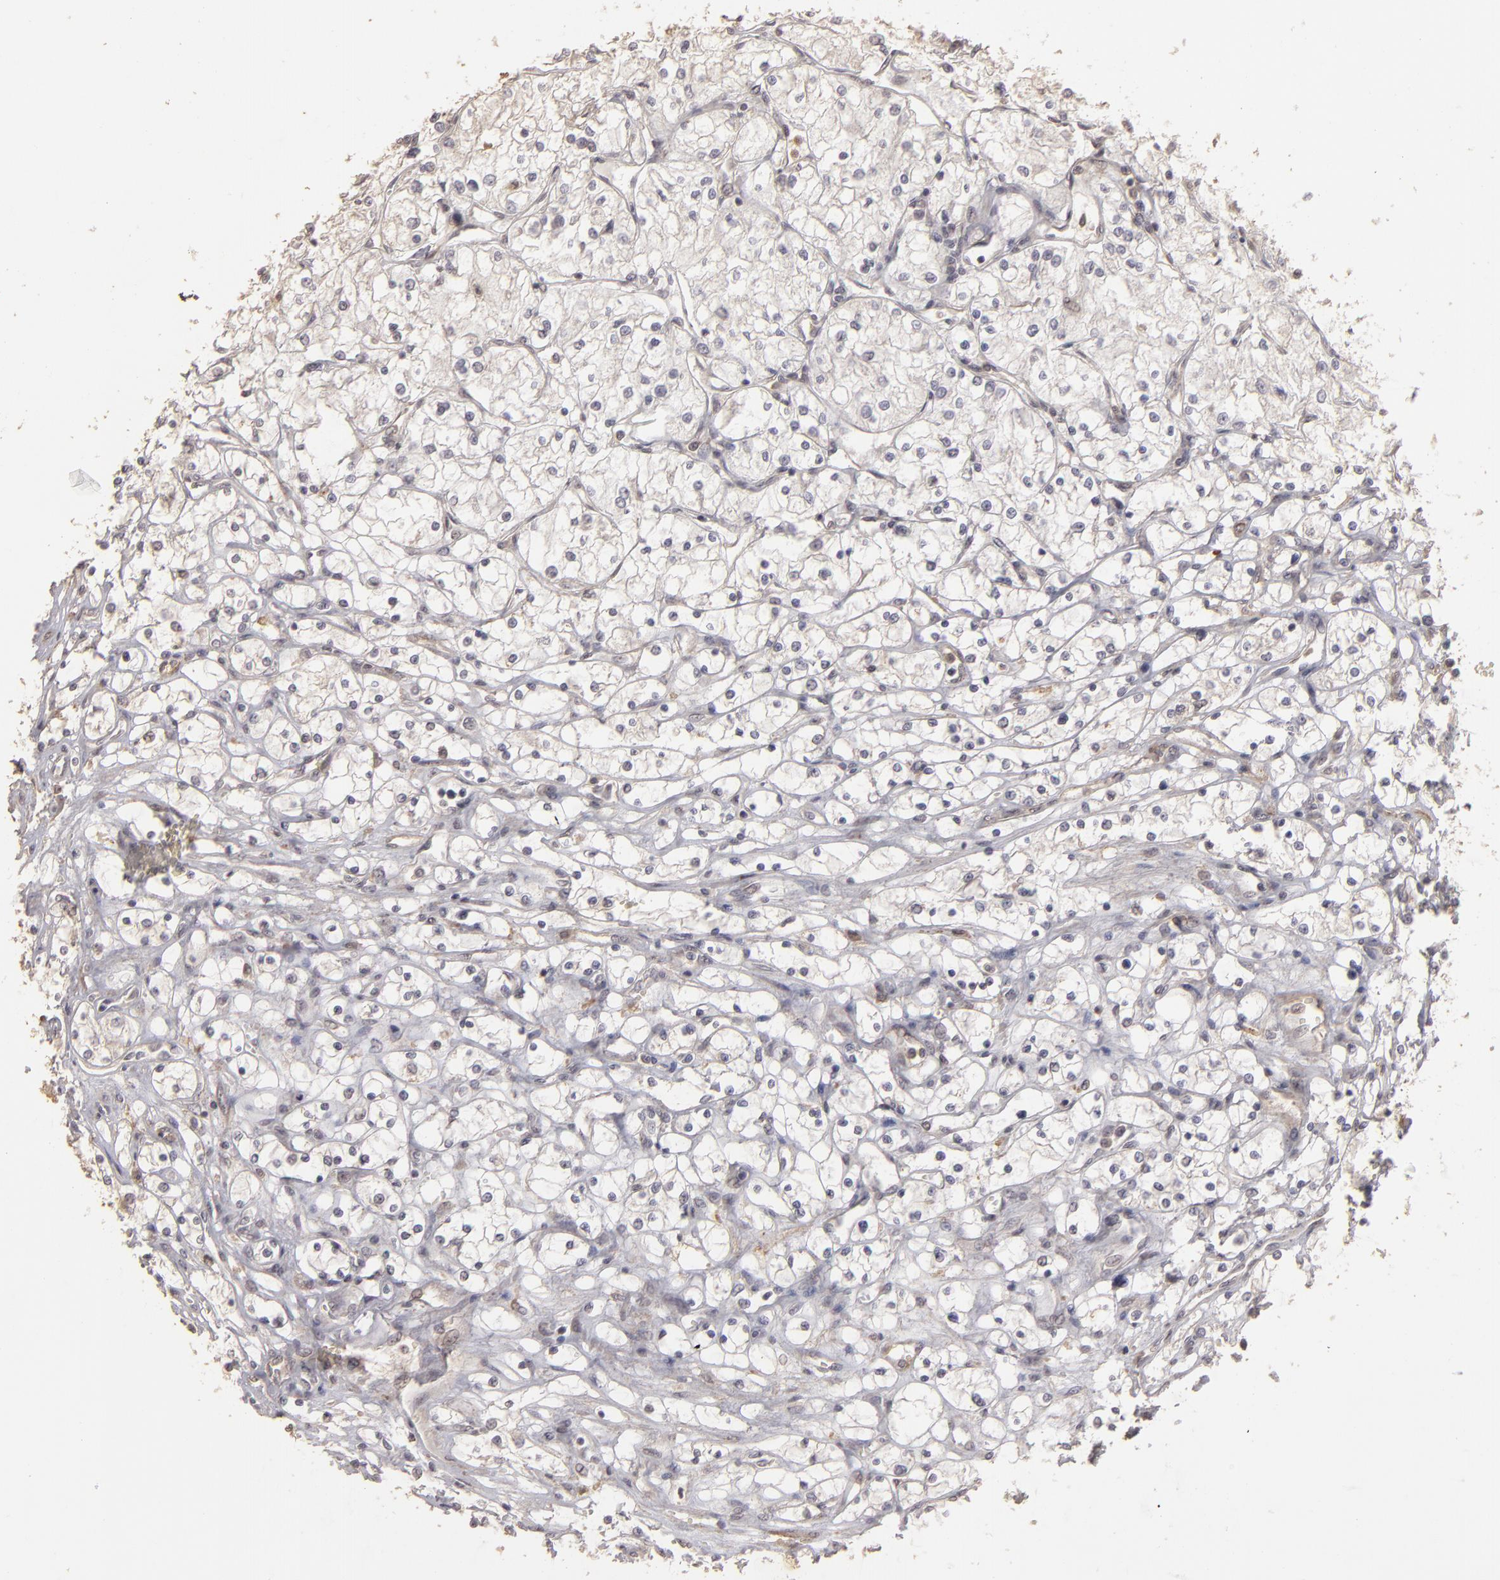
{"staining": {"intensity": "weak", "quantity": "<25%", "location": "cytoplasmic/membranous"}, "tissue": "renal cancer", "cell_type": "Tumor cells", "image_type": "cancer", "snomed": [{"axis": "morphology", "description": "Adenocarcinoma, NOS"}, {"axis": "topography", "description": "Kidney"}], "caption": "A histopathology image of human renal adenocarcinoma is negative for staining in tumor cells.", "gene": "CD55", "patient": {"sex": "male", "age": 61}}